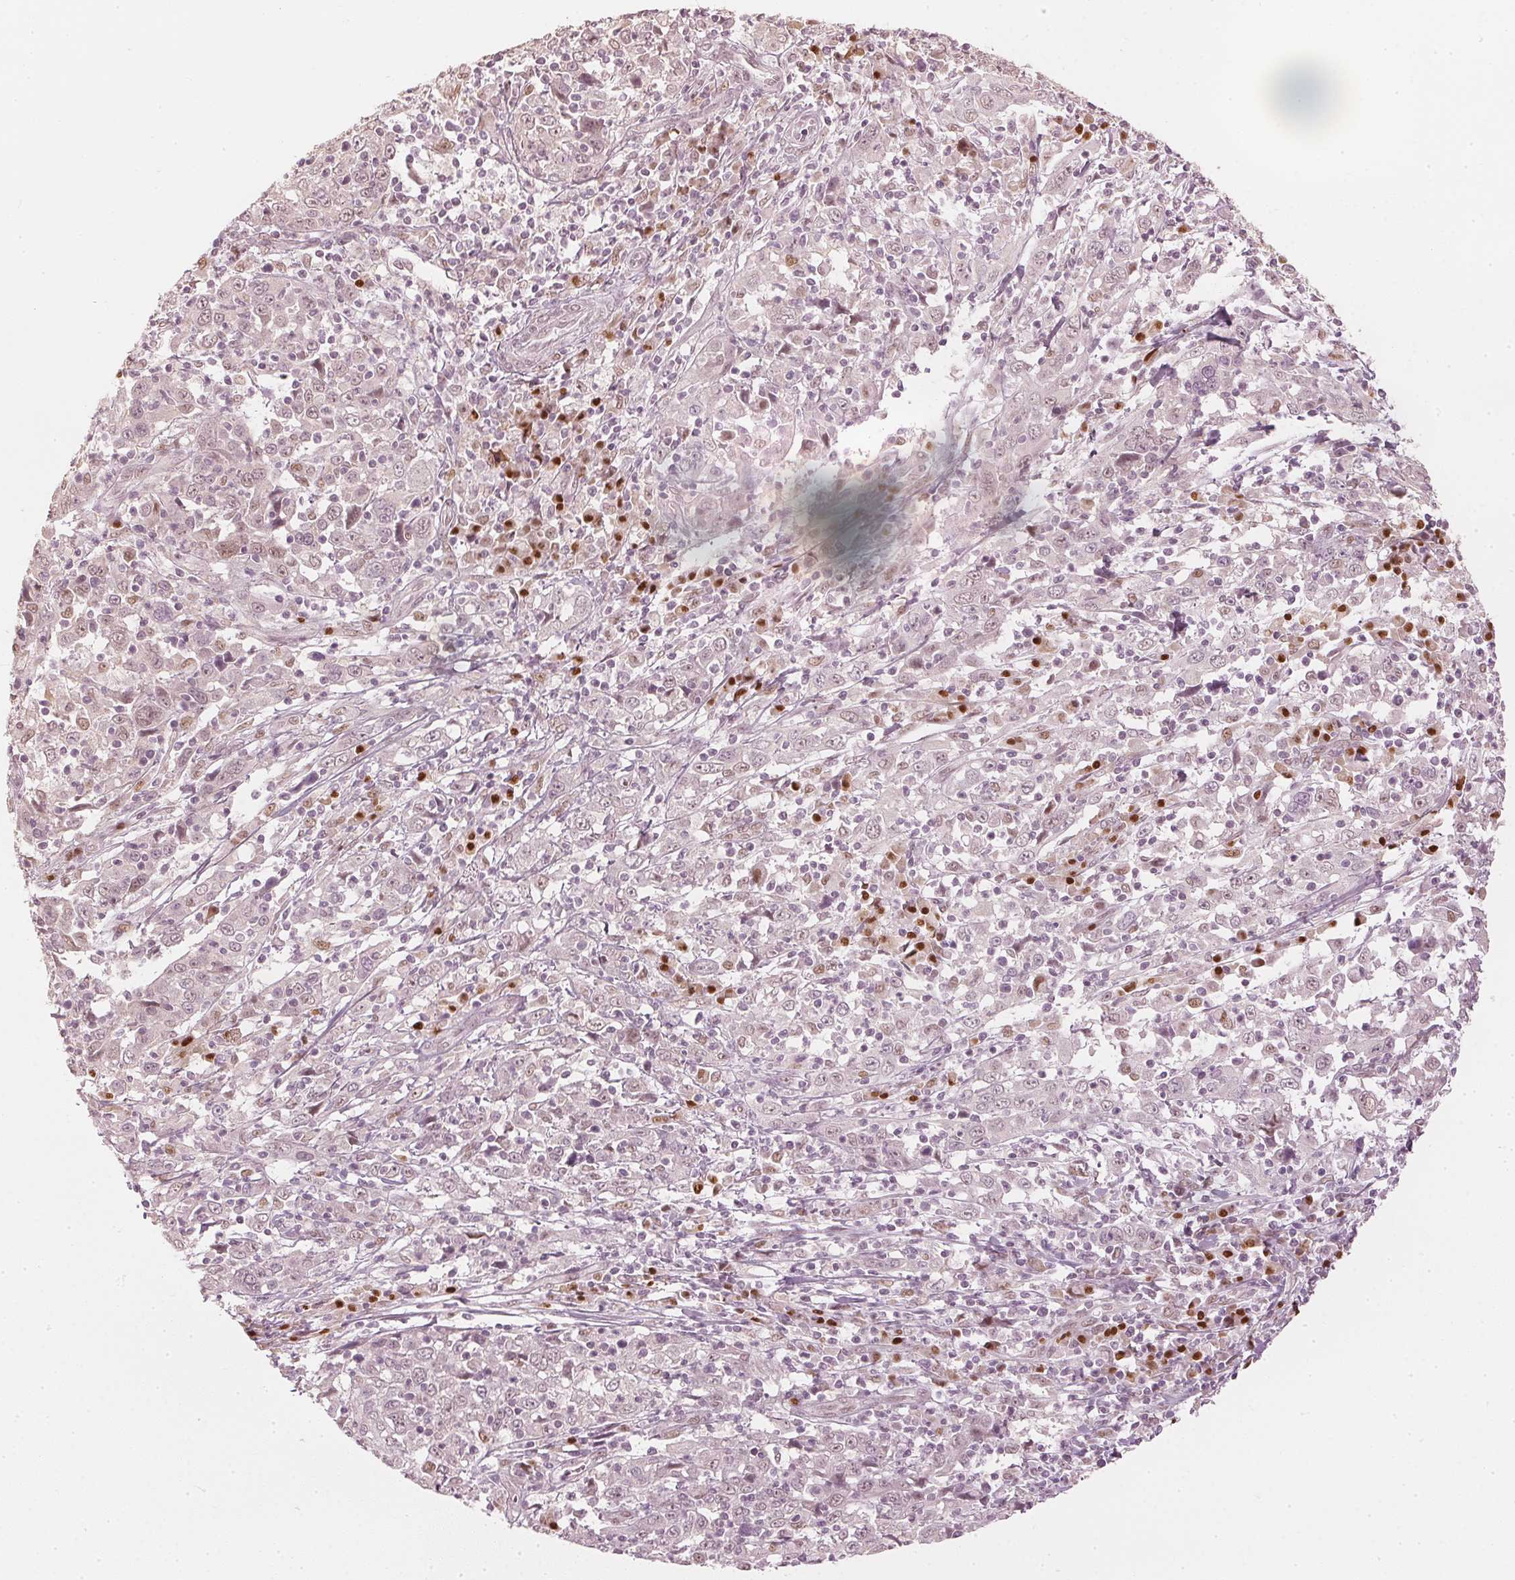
{"staining": {"intensity": "negative", "quantity": "none", "location": "none"}, "tissue": "cervical cancer", "cell_type": "Tumor cells", "image_type": "cancer", "snomed": [{"axis": "morphology", "description": "Squamous cell carcinoma, NOS"}, {"axis": "topography", "description": "Cervix"}], "caption": "A high-resolution image shows immunohistochemistry staining of cervical cancer, which exhibits no significant positivity in tumor cells.", "gene": "SLC39A3", "patient": {"sex": "female", "age": 46}}